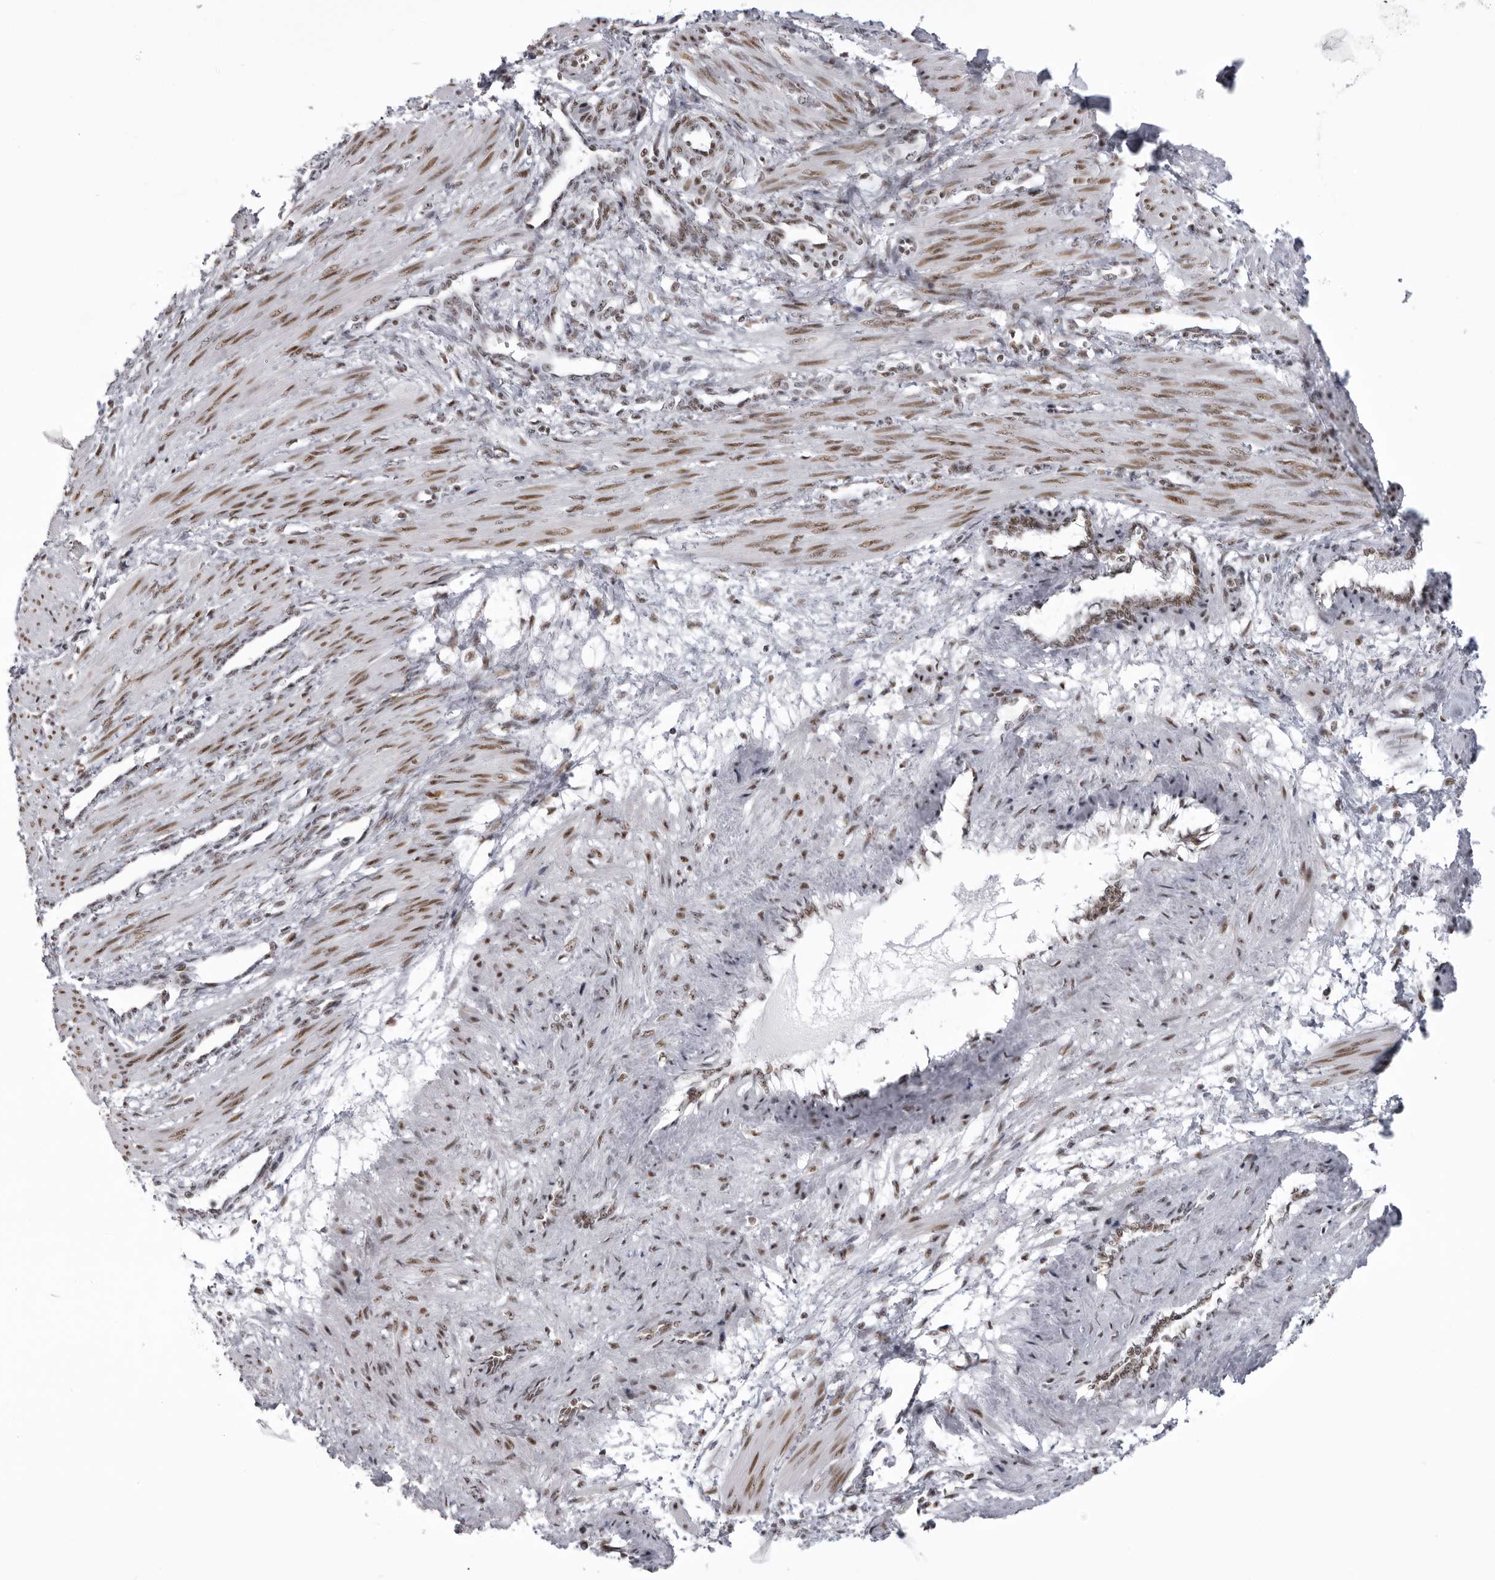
{"staining": {"intensity": "moderate", "quantity": ">75%", "location": "nuclear"}, "tissue": "smooth muscle", "cell_type": "Smooth muscle cells", "image_type": "normal", "snomed": [{"axis": "morphology", "description": "Normal tissue, NOS"}, {"axis": "topography", "description": "Endometrium"}], "caption": "A medium amount of moderate nuclear expression is identified in about >75% of smooth muscle cells in unremarkable smooth muscle. (IHC, brightfield microscopy, high magnification).", "gene": "DHX9", "patient": {"sex": "female", "age": 33}}